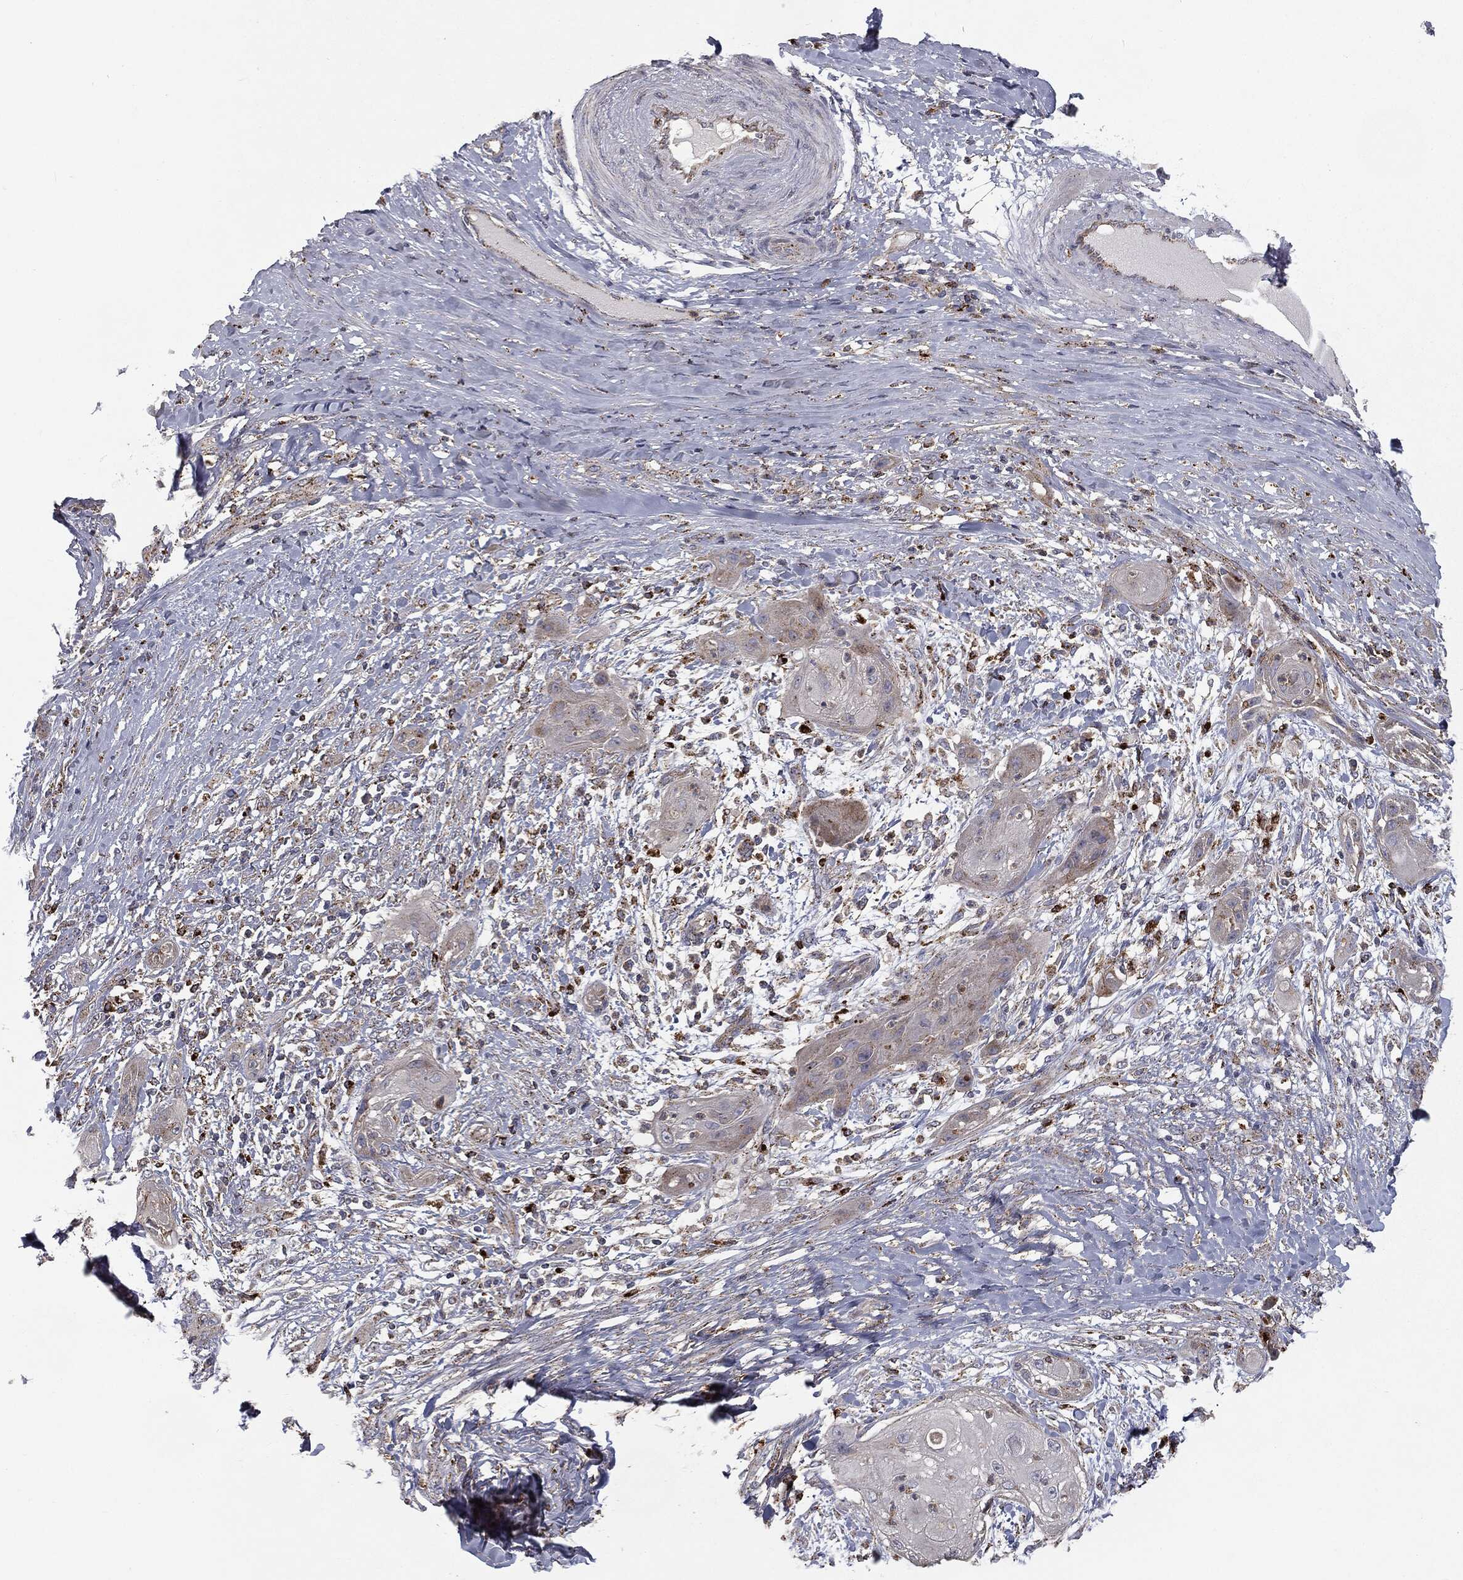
{"staining": {"intensity": "moderate", "quantity": "<25%", "location": "cytoplasmic/membranous"}, "tissue": "skin cancer", "cell_type": "Tumor cells", "image_type": "cancer", "snomed": [{"axis": "morphology", "description": "Squamous cell carcinoma, NOS"}, {"axis": "topography", "description": "Skin"}], "caption": "Immunohistochemistry of human skin cancer displays low levels of moderate cytoplasmic/membranous expression in approximately <25% of tumor cells. The staining was performed using DAB (3,3'-diaminobenzidine), with brown indicating positive protein expression. Nuclei are stained blue with hematoxylin.", "gene": "CTSA", "patient": {"sex": "male", "age": 62}}